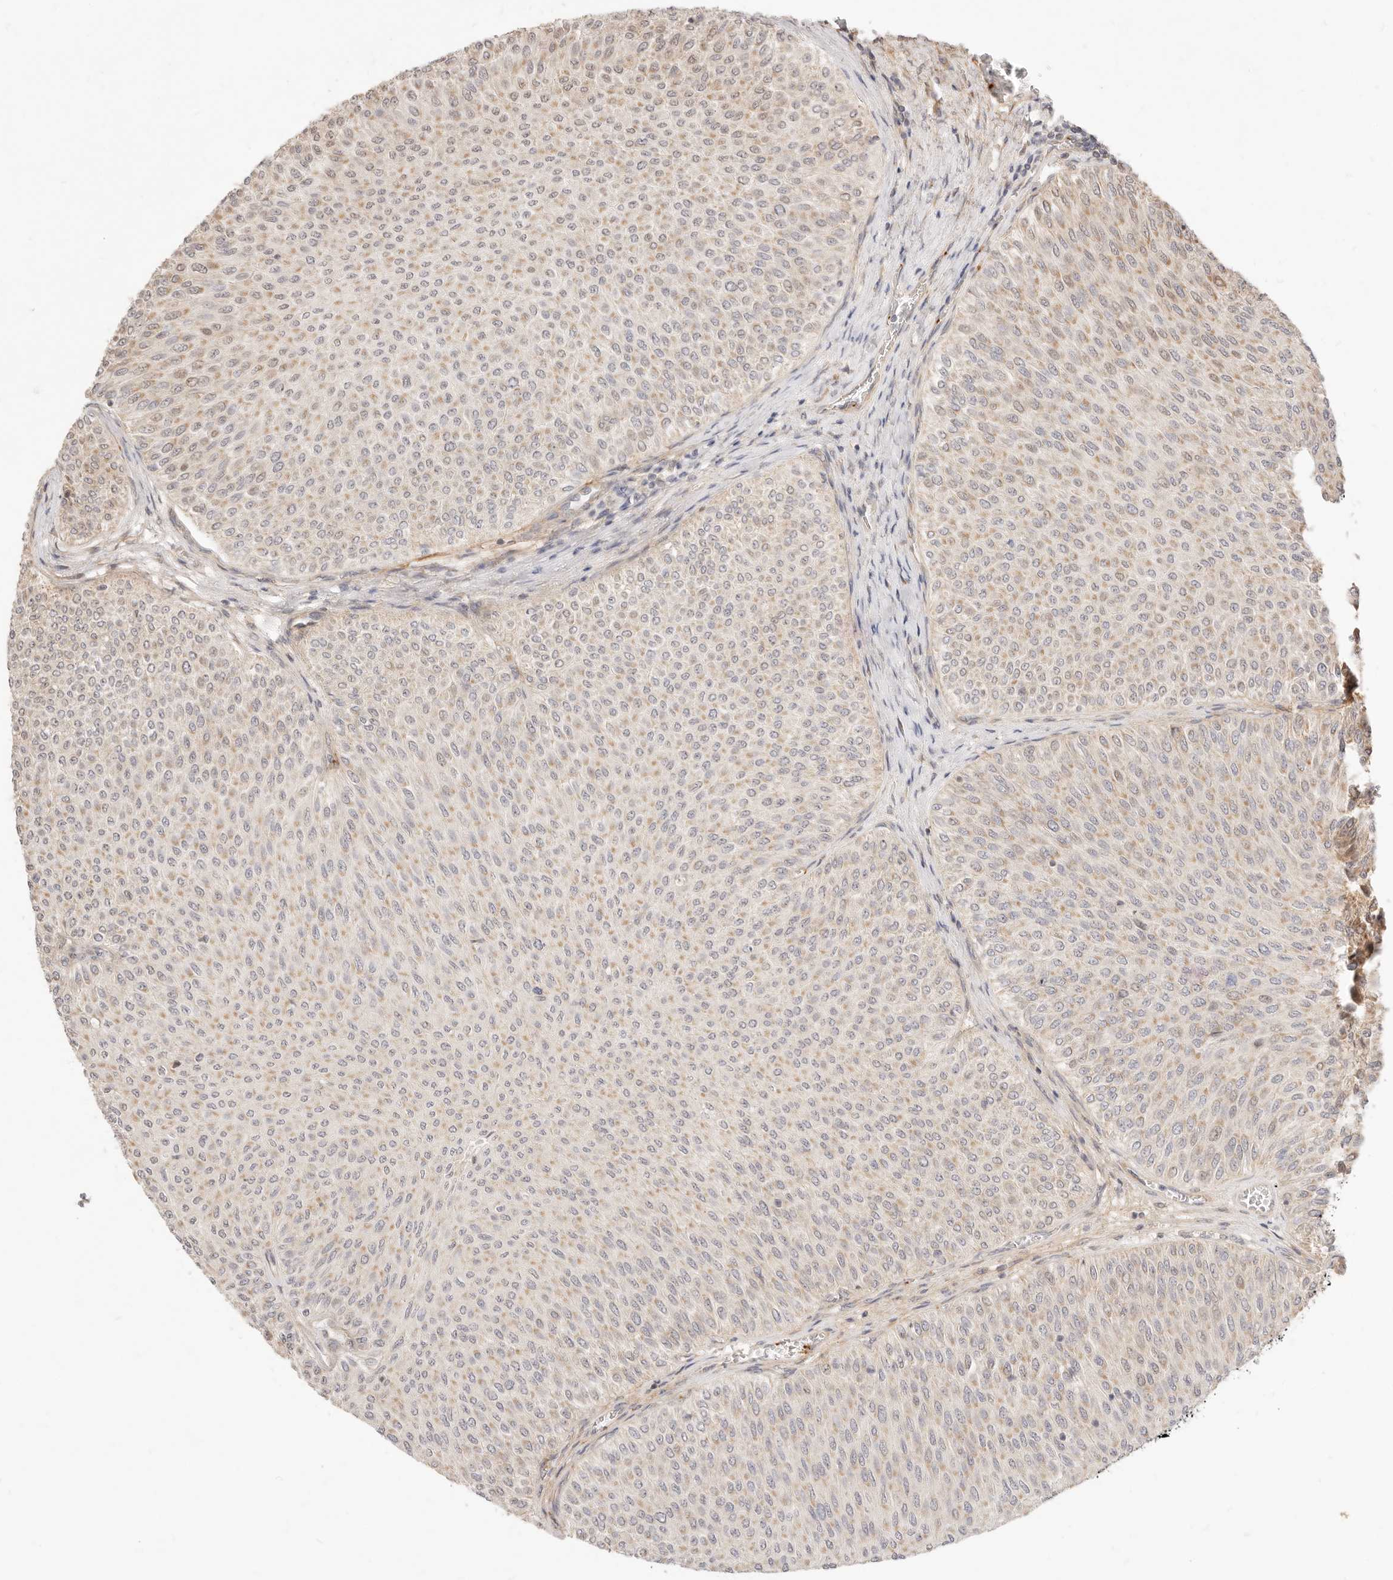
{"staining": {"intensity": "weak", "quantity": ">75%", "location": "cytoplasmic/membranous"}, "tissue": "urothelial cancer", "cell_type": "Tumor cells", "image_type": "cancer", "snomed": [{"axis": "morphology", "description": "Urothelial carcinoma, Low grade"}, {"axis": "topography", "description": "Urinary bladder"}], "caption": "Approximately >75% of tumor cells in urothelial cancer exhibit weak cytoplasmic/membranous protein staining as visualized by brown immunohistochemical staining.", "gene": "UBXN10", "patient": {"sex": "male", "age": 78}}